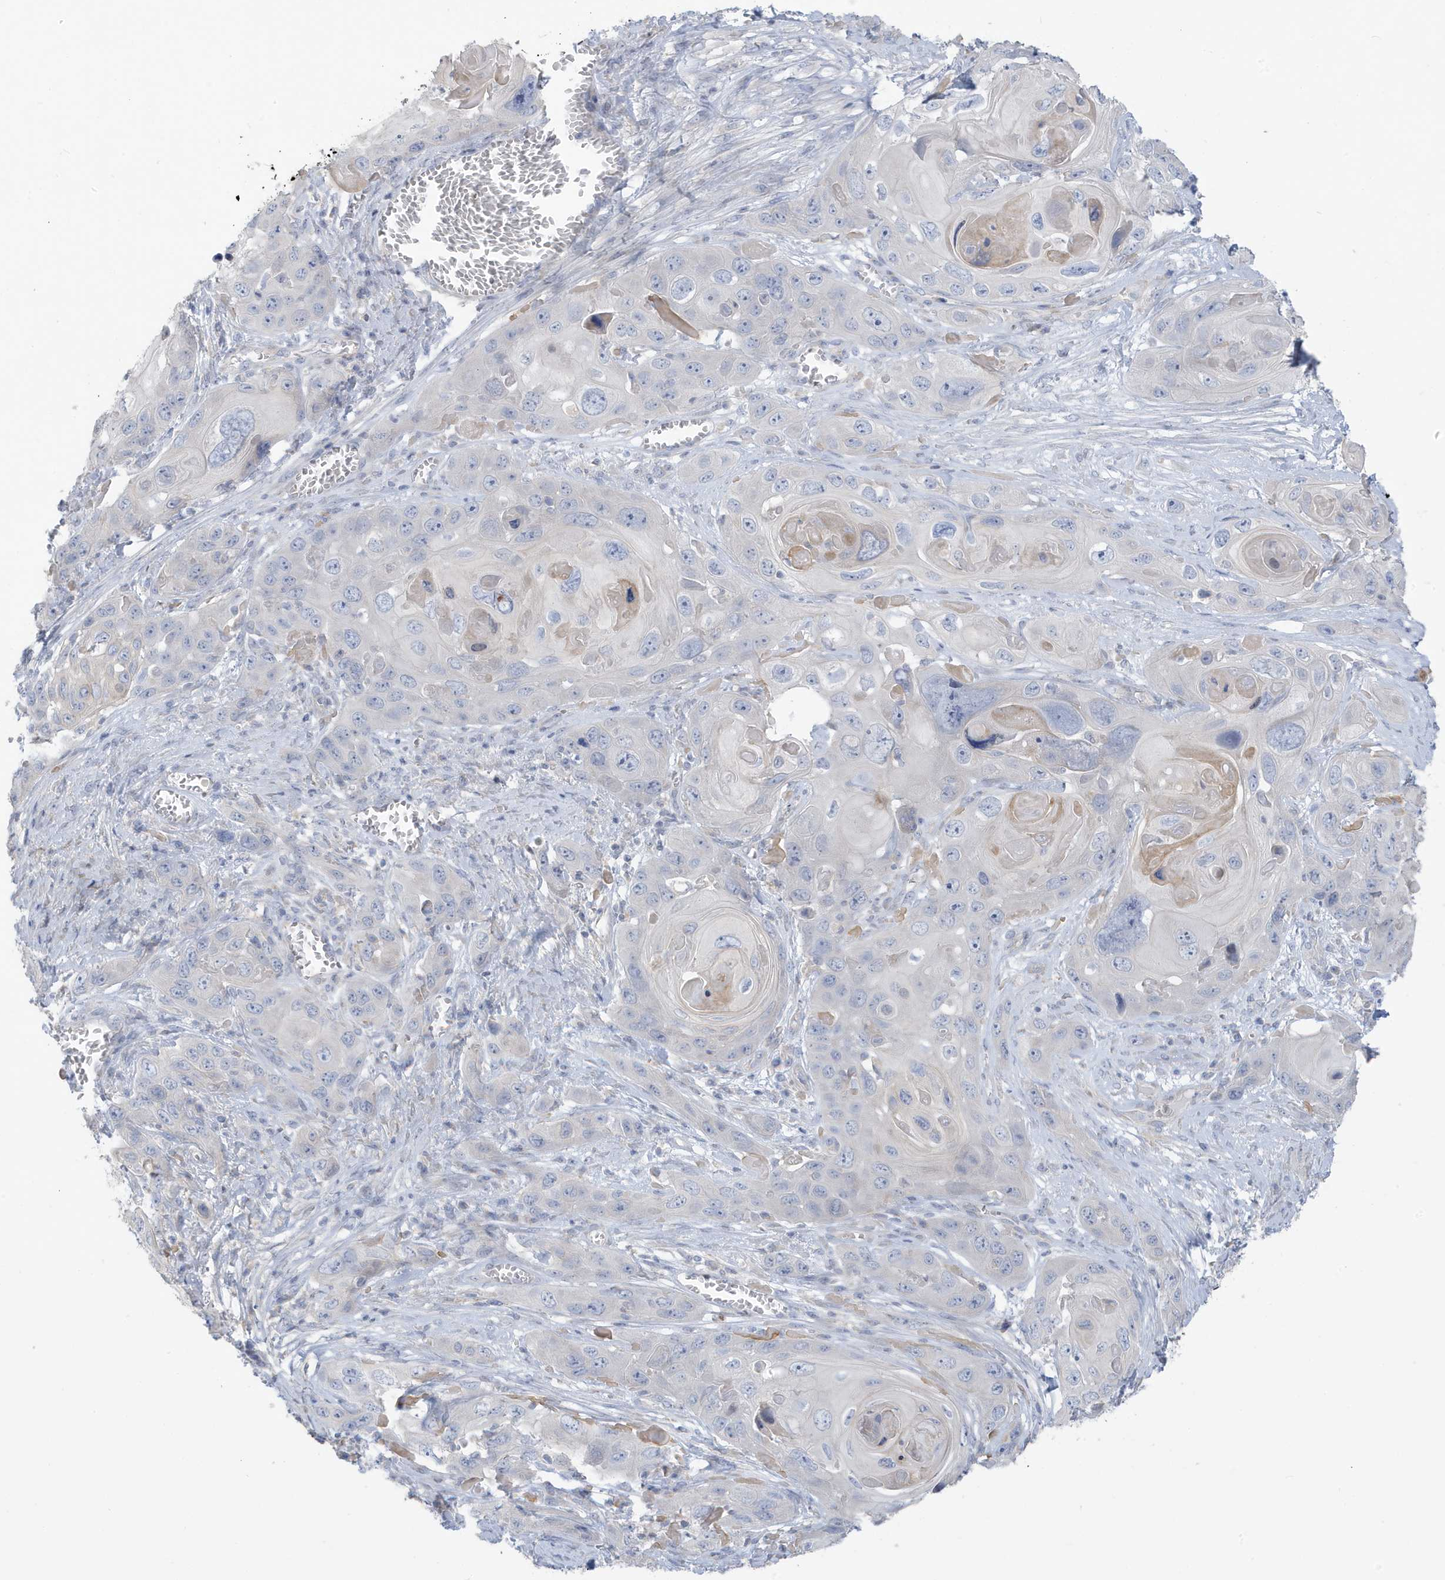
{"staining": {"intensity": "negative", "quantity": "none", "location": "none"}, "tissue": "skin cancer", "cell_type": "Tumor cells", "image_type": "cancer", "snomed": [{"axis": "morphology", "description": "Squamous cell carcinoma, NOS"}, {"axis": "topography", "description": "Skin"}], "caption": "This is a histopathology image of immunohistochemistry staining of skin squamous cell carcinoma, which shows no positivity in tumor cells.", "gene": "ATP13A5", "patient": {"sex": "male", "age": 55}}